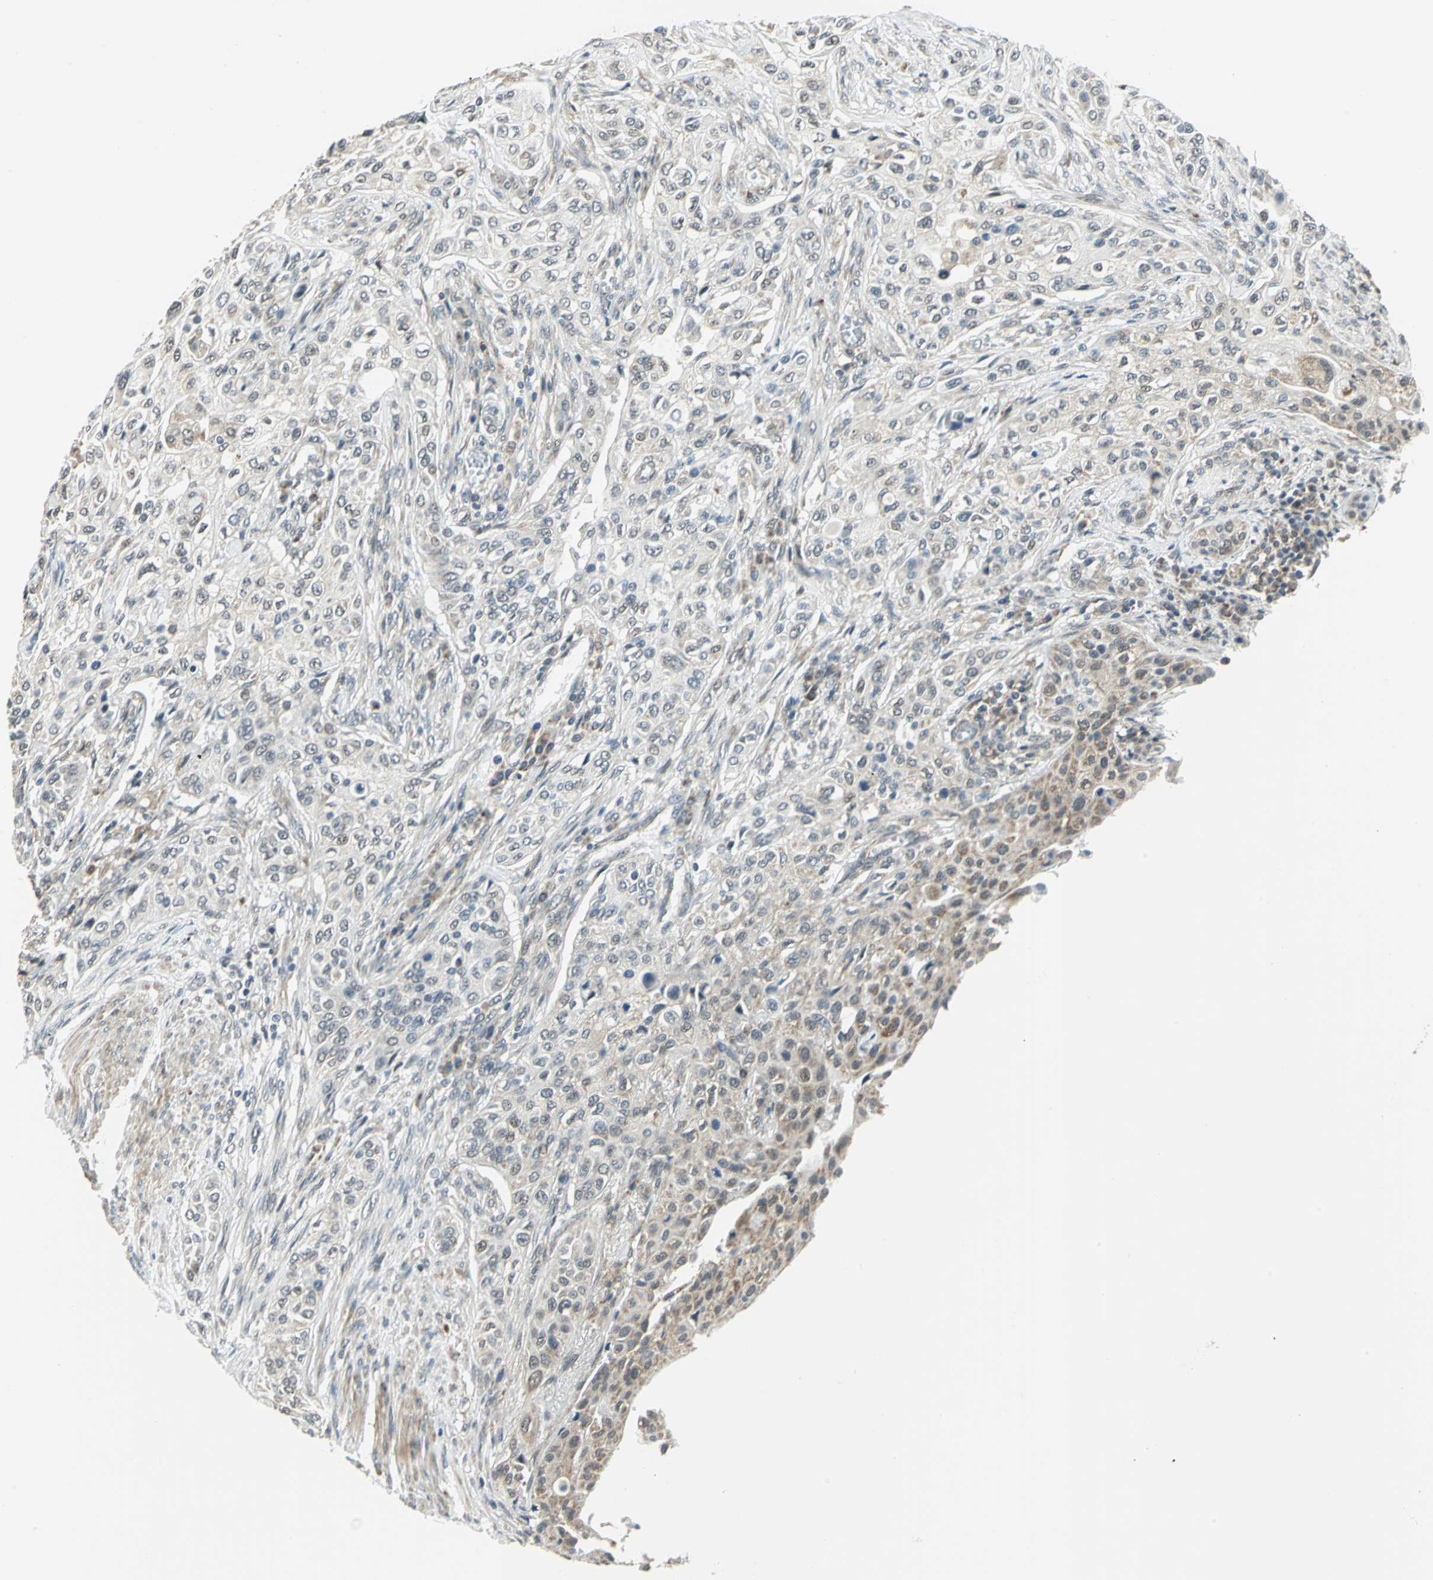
{"staining": {"intensity": "weak", "quantity": "25%-75%", "location": "cytoplasmic/membranous"}, "tissue": "urothelial cancer", "cell_type": "Tumor cells", "image_type": "cancer", "snomed": [{"axis": "morphology", "description": "Urothelial carcinoma, High grade"}, {"axis": "topography", "description": "Urinary bladder"}], "caption": "Tumor cells demonstrate weak cytoplasmic/membranous positivity in approximately 25%-75% of cells in urothelial carcinoma (high-grade).", "gene": "PLAGL2", "patient": {"sex": "male", "age": 74}}